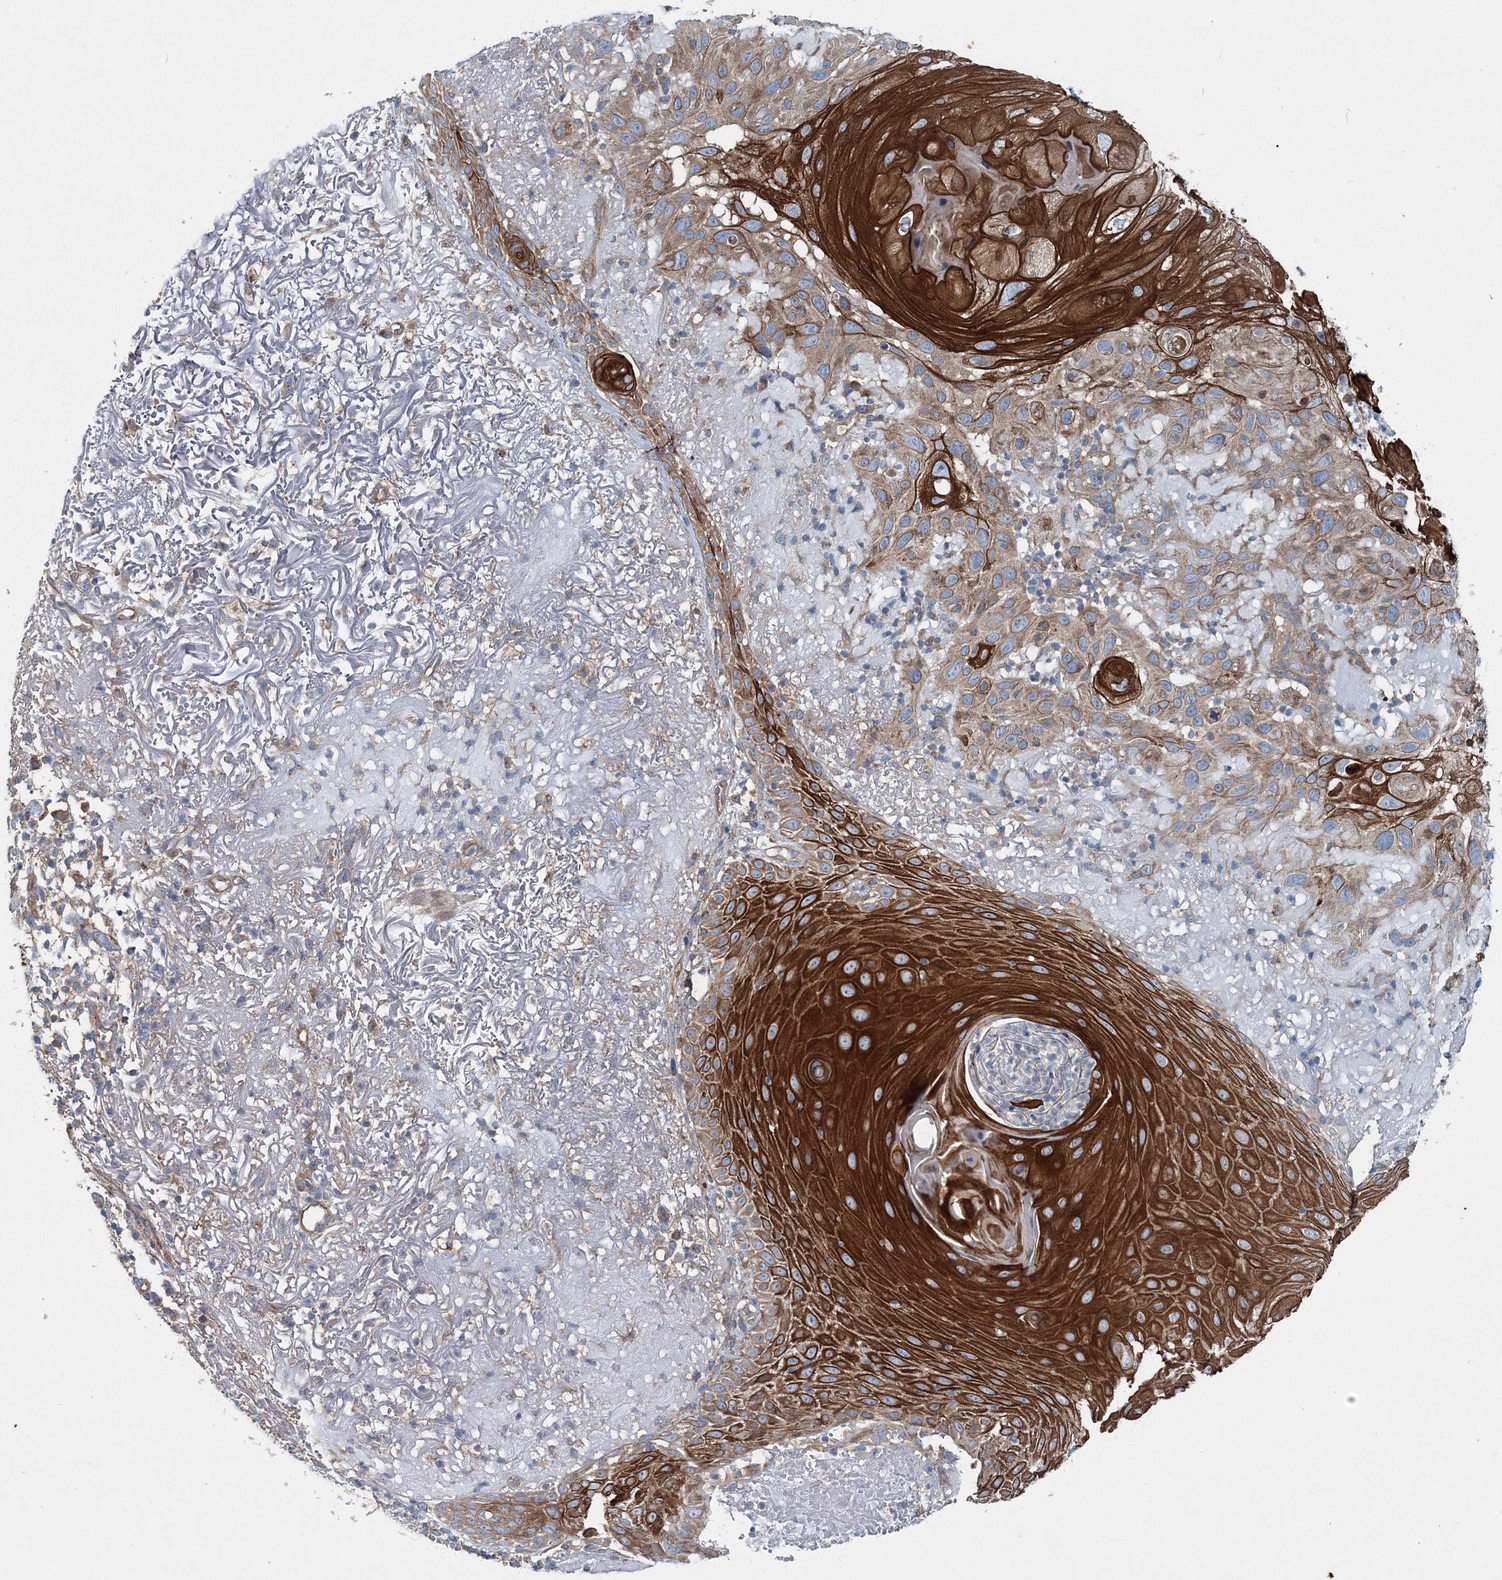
{"staining": {"intensity": "strong", "quantity": "25%-75%", "location": "cytoplasmic/membranous"}, "tissue": "skin cancer", "cell_type": "Tumor cells", "image_type": "cancer", "snomed": [{"axis": "morphology", "description": "Normal tissue, NOS"}, {"axis": "morphology", "description": "Squamous cell carcinoma, NOS"}, {"axis": "topography", "description": "Skin"}], "caption": "Immunohistochemical staining of skin cancer (squamous cell carcinoma) demonstrates high levels of strong cytoplasmic/membranous protein positivity in approximately 25%-75% of tumor cells.", "gene": "MPHOSPH9", "patient": {"sex": "female", "age": 96}}